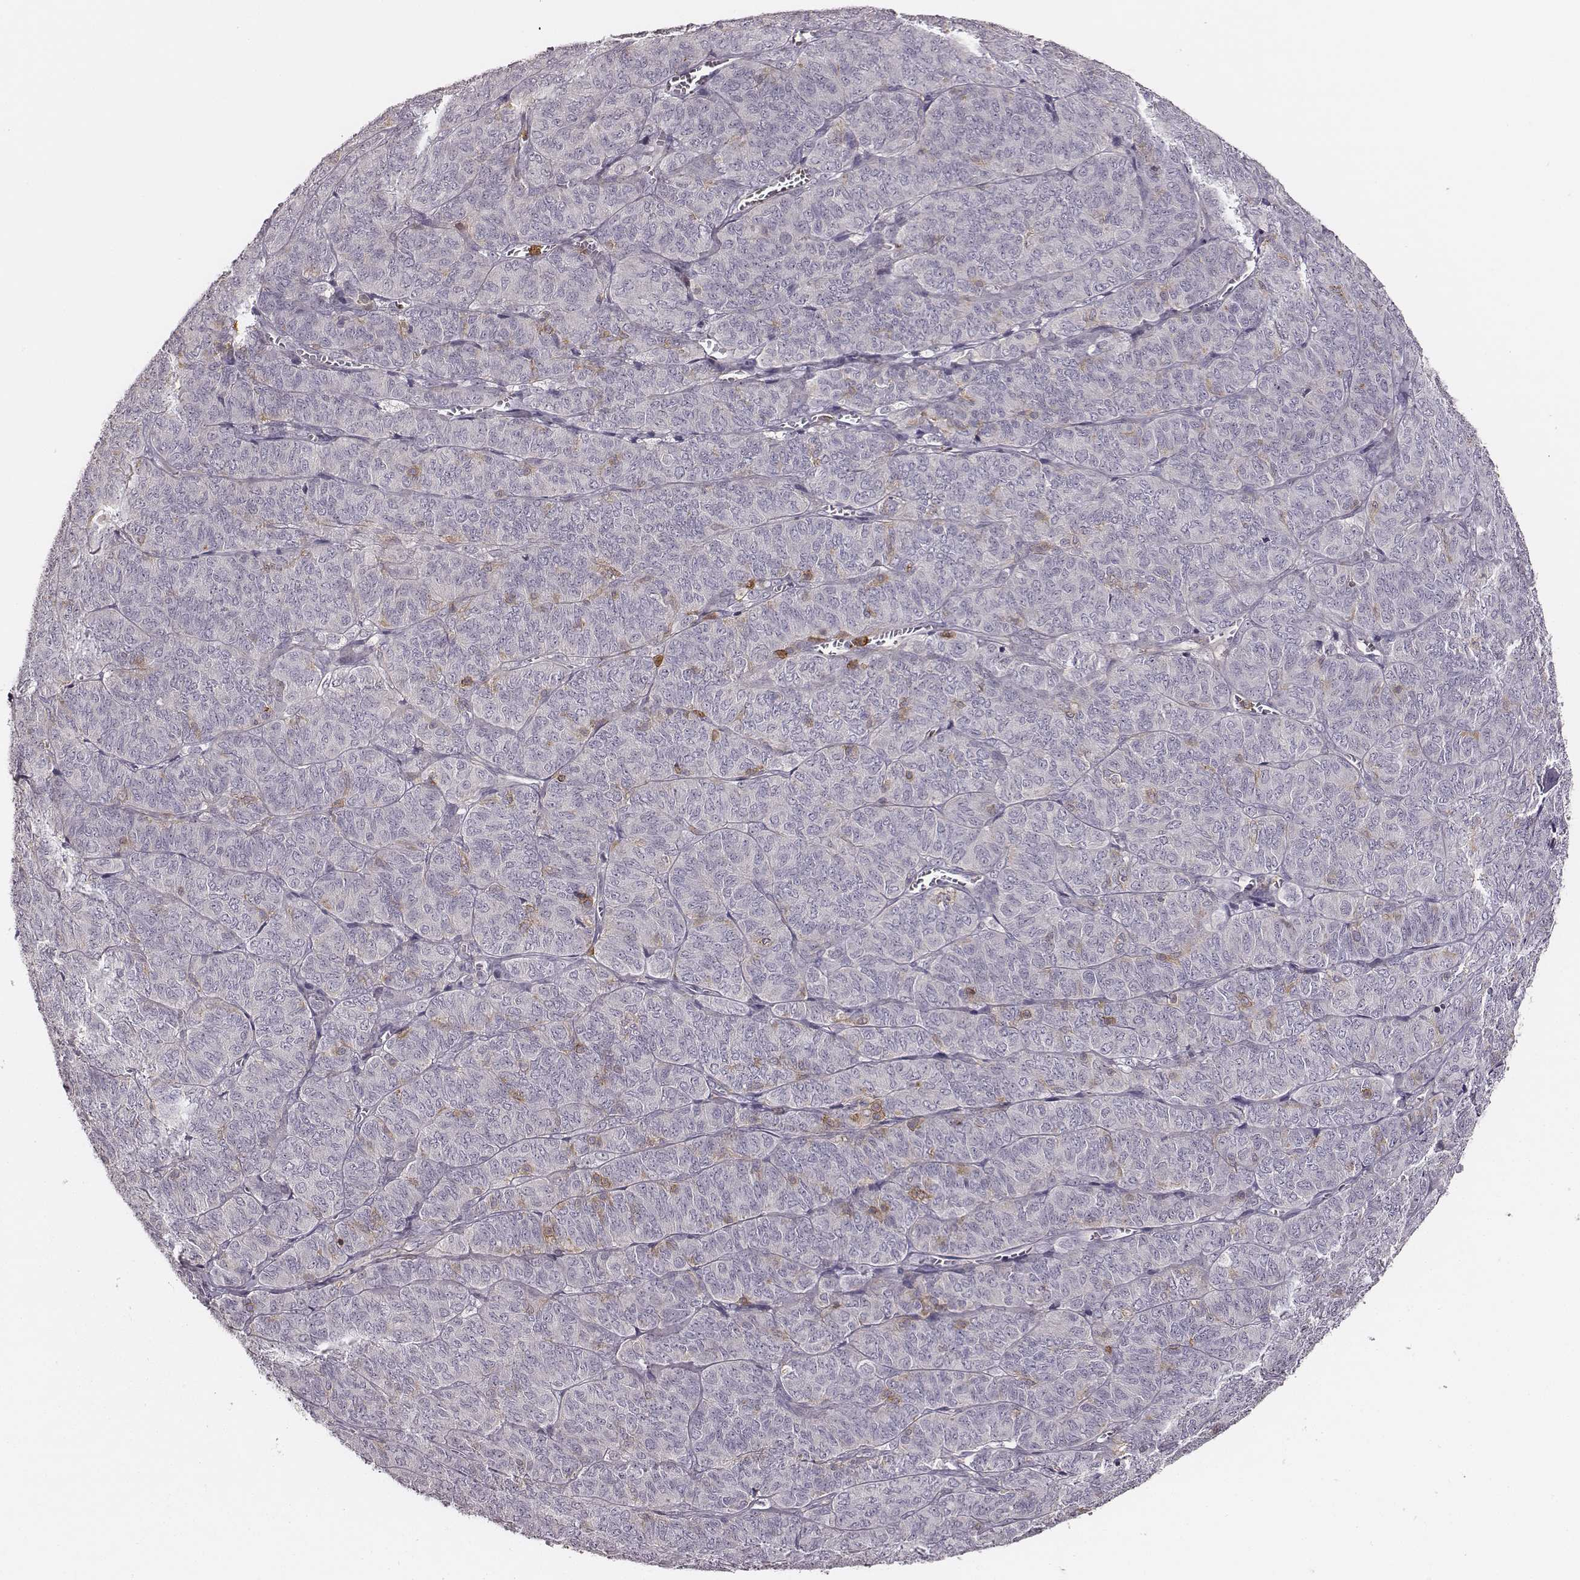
{"staining": {"intensity": "negative", "quantity": "none", "location": "none"}, "tissue": "ovarian cancer", "cell_type": "Tumor cells", "image_type": "cancer", "snomed": [{"axis": "morphology", "description": "Carcinoma, endometroid"}, {"axis": "topography", "description": "Ovary"}], "caption": "Tumor cells show no significant protein staining in ovarian cancer.", "gene": "ZYX", "patient": {"sex": "female", "age": 80}}